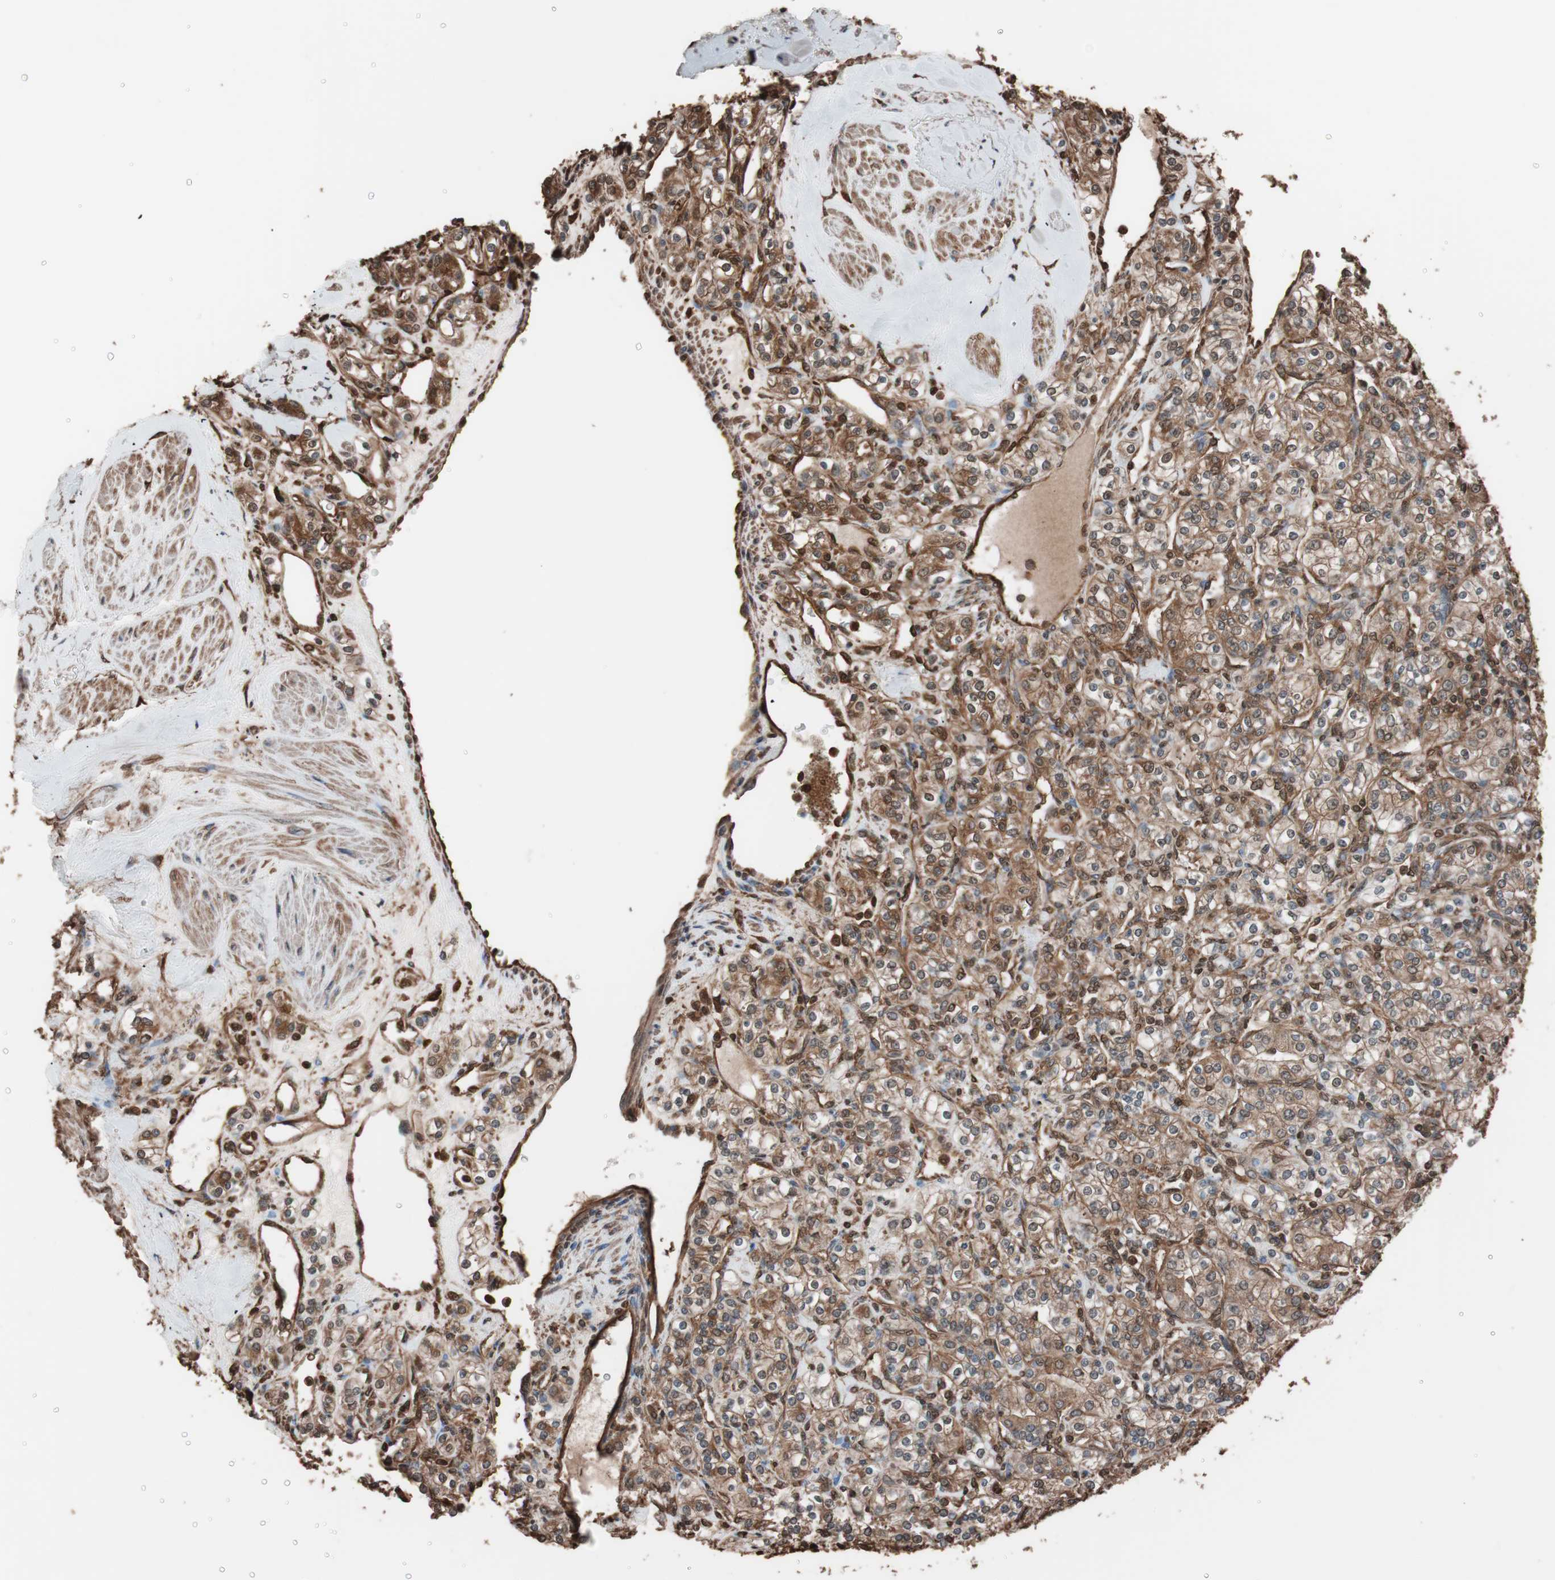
{"staining": {"intensity": "strong", "quantity": ">75%", "location": "cytoplasmic/membranous"}, "tissue": "renal cancer", "cell_type": "Tumor cells", "image_type": "cancer", "snomed": [{"axis": "morphology", "description": "Adenocarcinoma, NOS"}, {"axis": "topography", "description": "Kidney"}], "caption": "Adenocarcinoma (renal) stained with a protein marker displays strong staining in tumor cells.", "gene": "CALM2", "patient": {"sex": "male", "age": 77}}